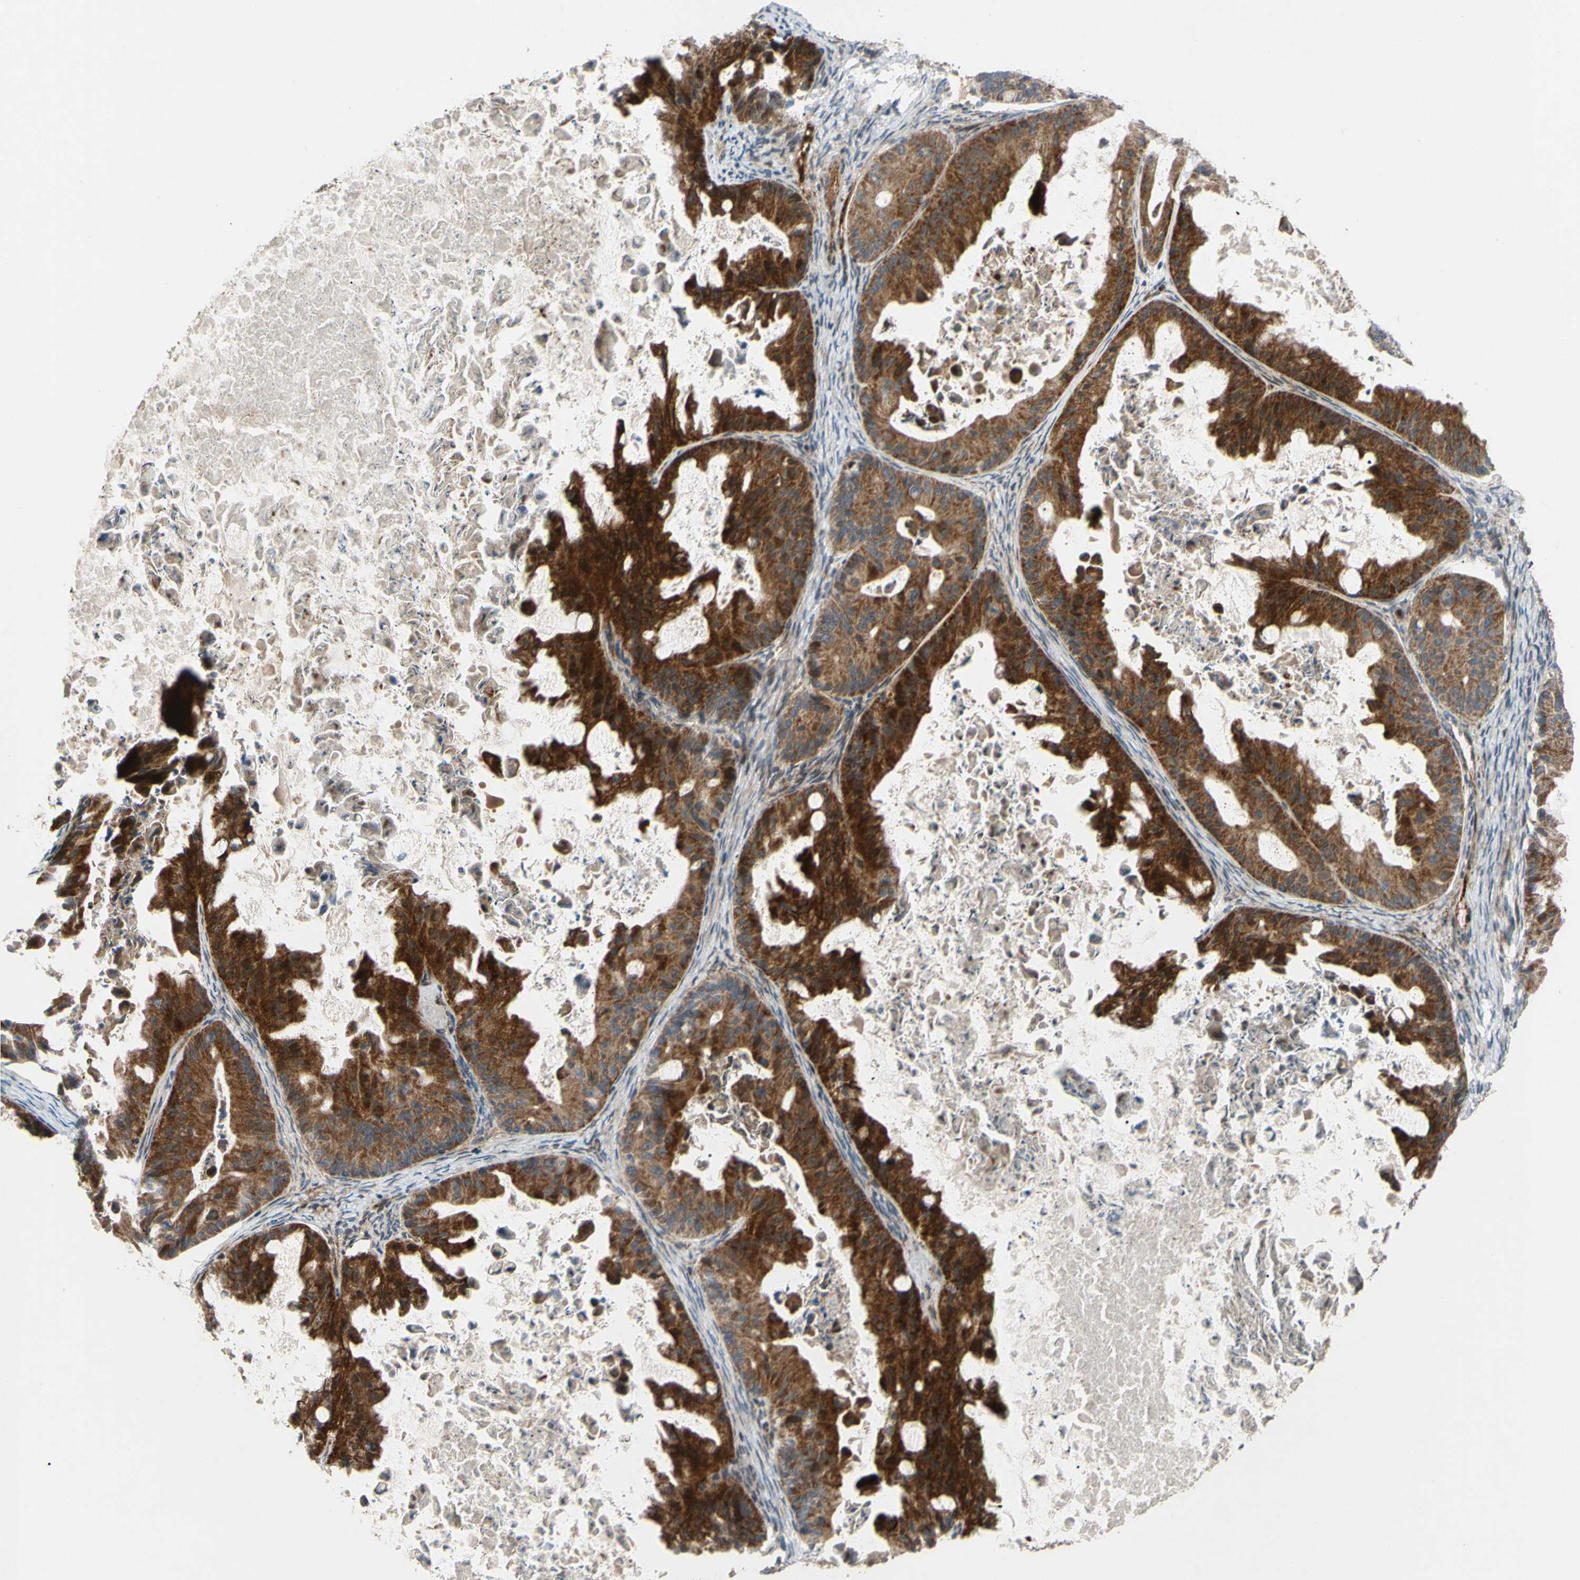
{"staining": {"intensity": "strong", "quantity": ">75%", "location": "cytoplasmic/membranous"}, "tissue": "ovarian cancer", "cell_type": "Tumor cells", "image_type": "cancer", "snomed": [{"axis": "morphology", "description": "Cystadenocarcinoma, mucinous, NOS"}, {"axis": "topography", "description": "Ovary"}], "caption": "Human ovarian mucinous cystadenocarcinoma stained with a brown dye demonstrates strong cytoplasmic/membranous positive staining in about >75% of tumor cells.", "gene": "SPTLC1", "patient": {"sex": "female", "age": 37}}